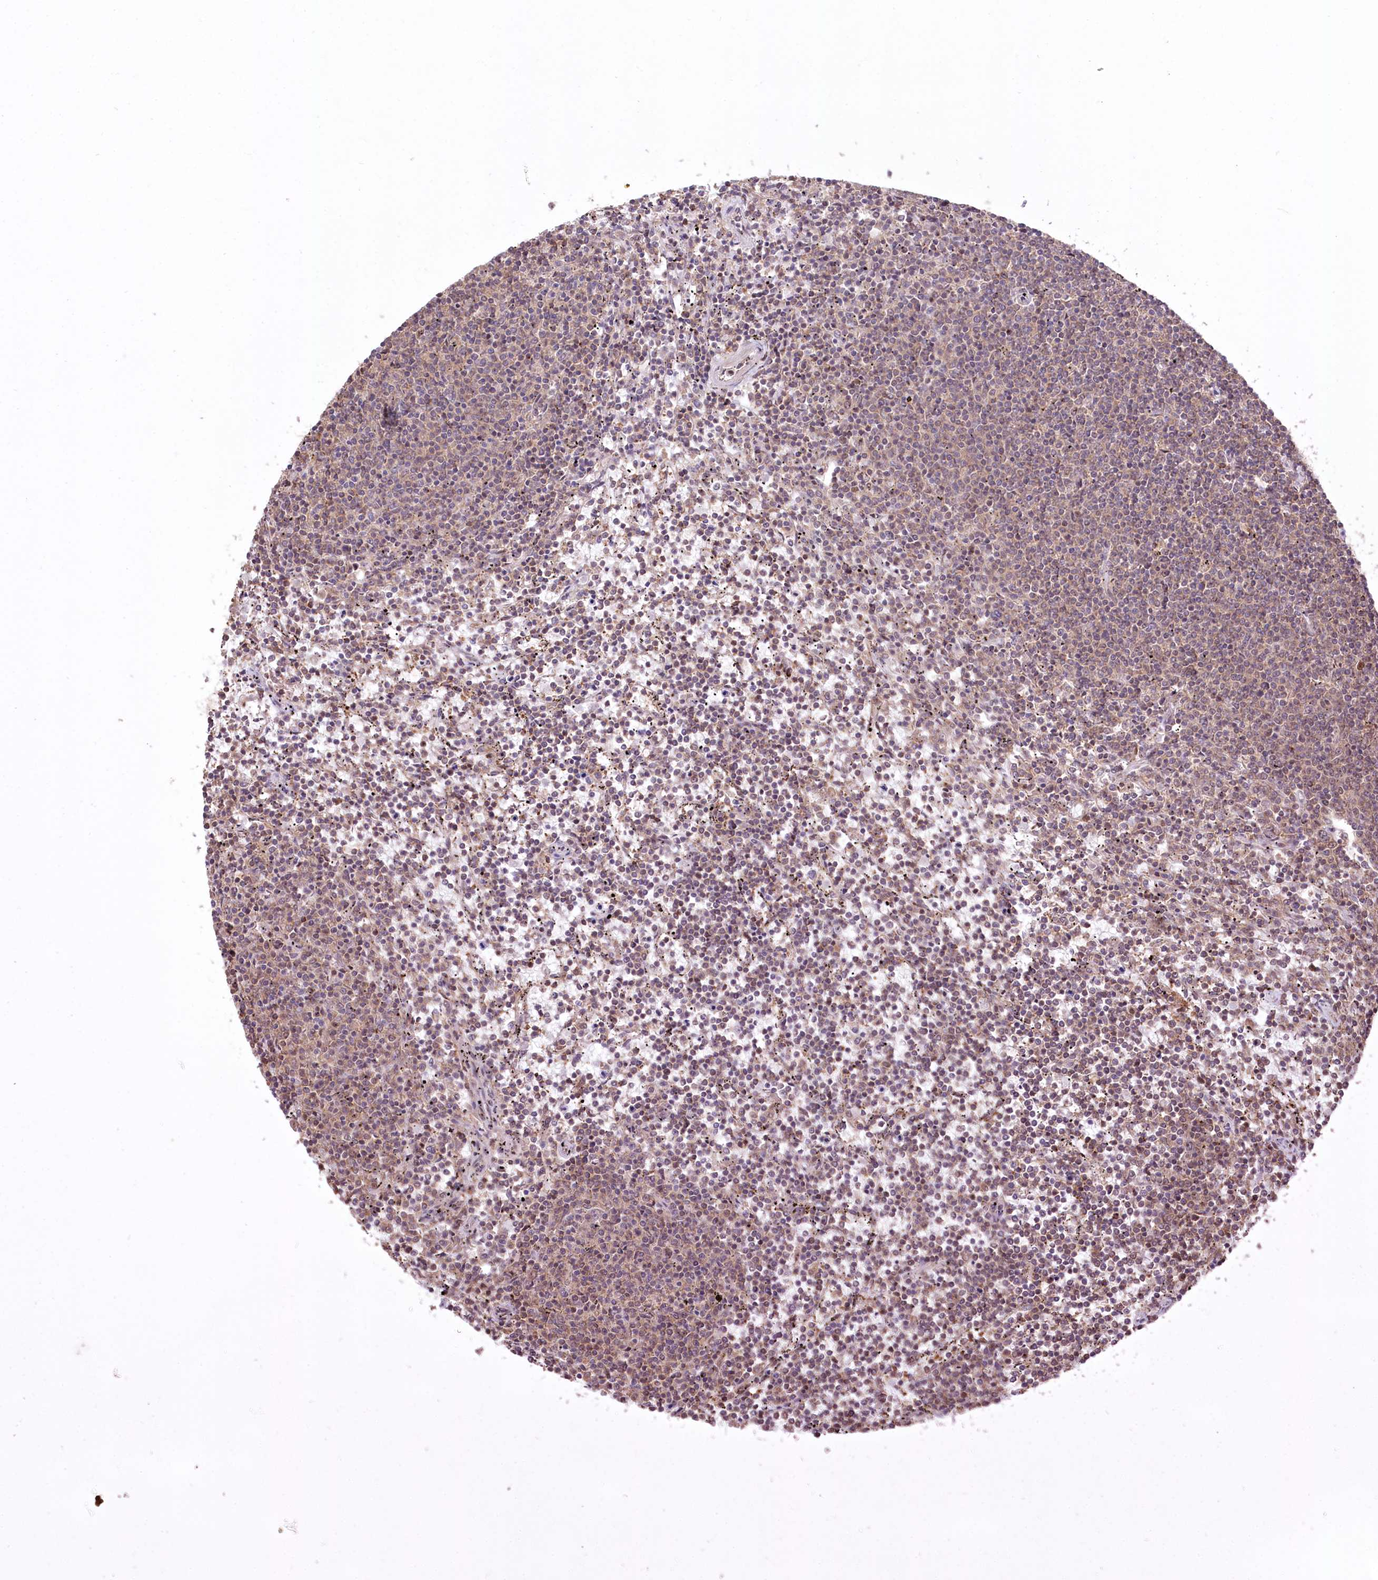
{"staining": {"intensity": "weak", "quantity": ">75%", "location": "cytoplasmic/membranous"}, "tissue": "lymphoma", "cell_type": "Tumor cells", "image_type": "cancer", "snomed": [{"axis": "morphology", "description": "Malignant lymphoma, non-Hodgkin's type, Low grade"}, {"axis": "topography", "description": "Spleen"}], "caption": "DAB immunohistochemical staining of low-grade malignant lymphoma, non-Hodgkin's type displays weak cytoplasmic/membranous protein staining in approximately >75% of tumor cells. (IHC, brightfield microscopy, high magnification).", "gene": "CCSER2", "patient": {"sex": "female", "age": 50}}